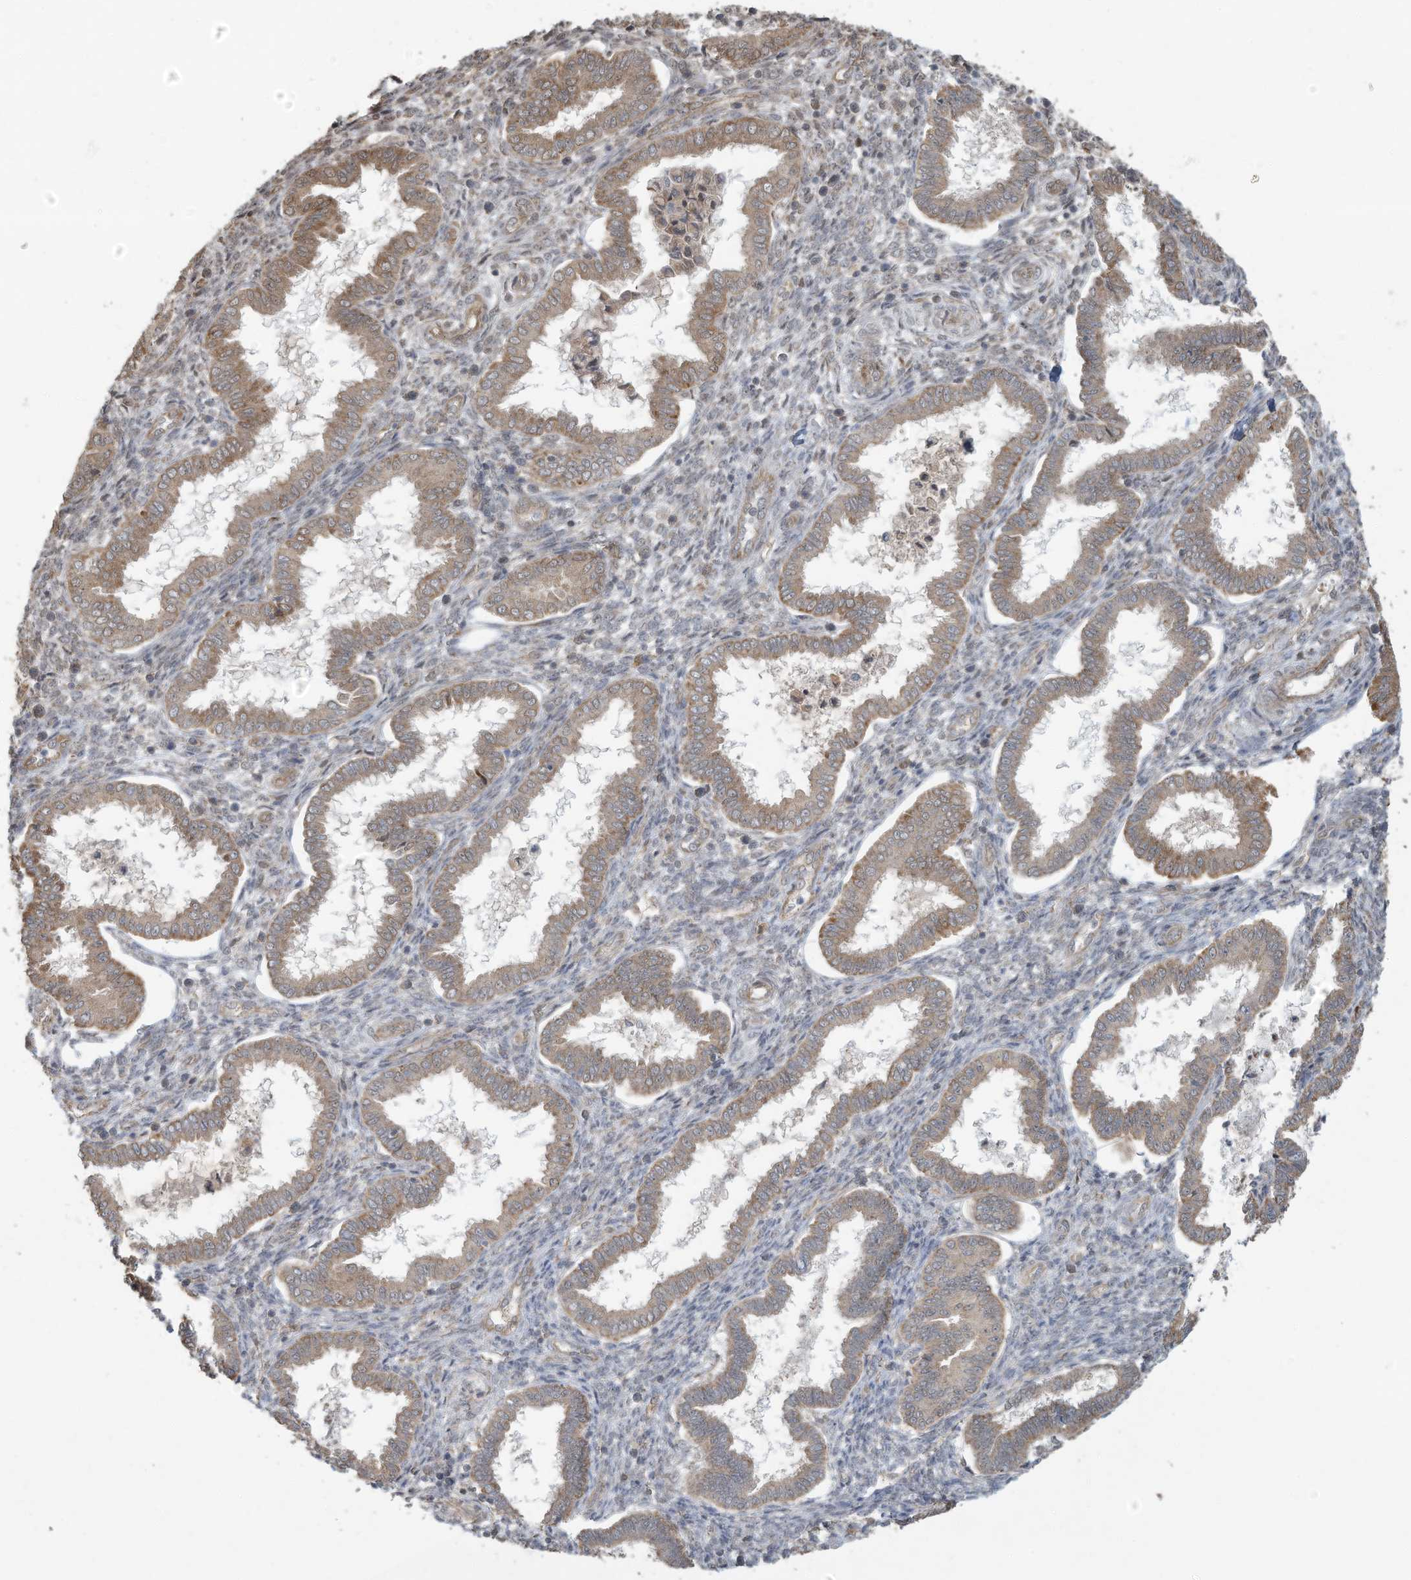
{"staining": {"intensity": "weak", "quantity": "<25%", "location": "cytoplasmic/membranous"}, "tissue": "endometrium", "cell_type": "Cells in endometrial stroma", "image_type": "normal", "snomed": [{"axis": "morphology", "description": "Normal tissue, NOS"}, {"axis": "topography", "description": "Endometrium"}], "caption": "The image exhibits no staining of cells in endometrial stroma in unremarkable endometrium. (DAB immunohistochemistry (IHC) visualized using brightfield microscopy, high magnification).", "gene": "ERI2", "patient": {"sex": "female", "age": 24}}